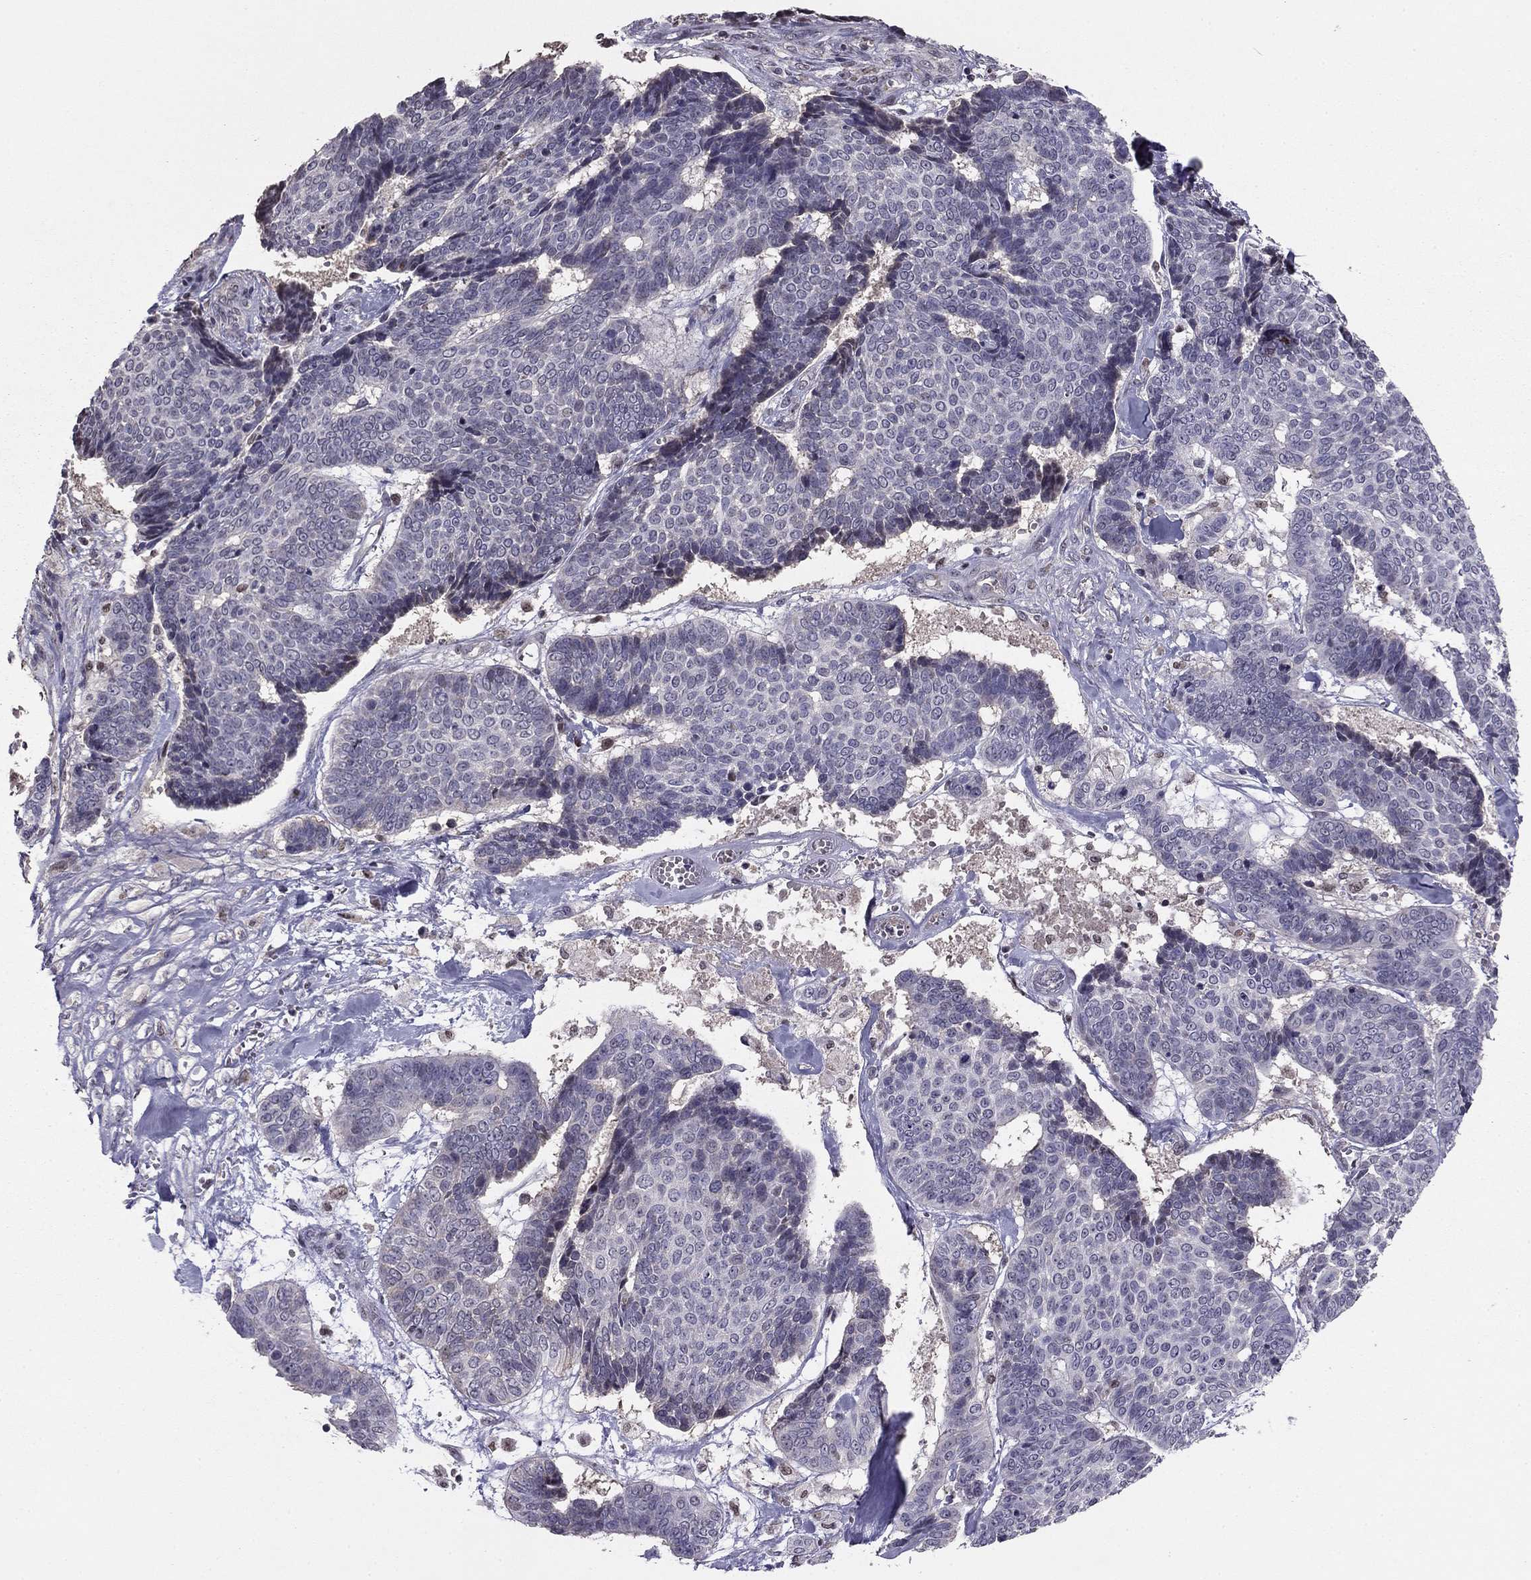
{"staining": {"intensity": "negative", "quantity": "none", "location": "none"}, "tissue": "skin cancer", "cell_type": "Tumor cells", "image_type": "cancer", "snomed": [{"axis": "morphology", "description": "Basal cell carcinoma"}, {"axis": "topography", "description": "Skin"}], "caption": "DAB immunohistochemical staining of human skin basal cell carcinoma demonstrates no significant staining in tumor cells. (Brightfield microscopy of DAB IHC at high magnification).", "gene": "HCN1", "patient": {"sex": "male", "age": 86}}